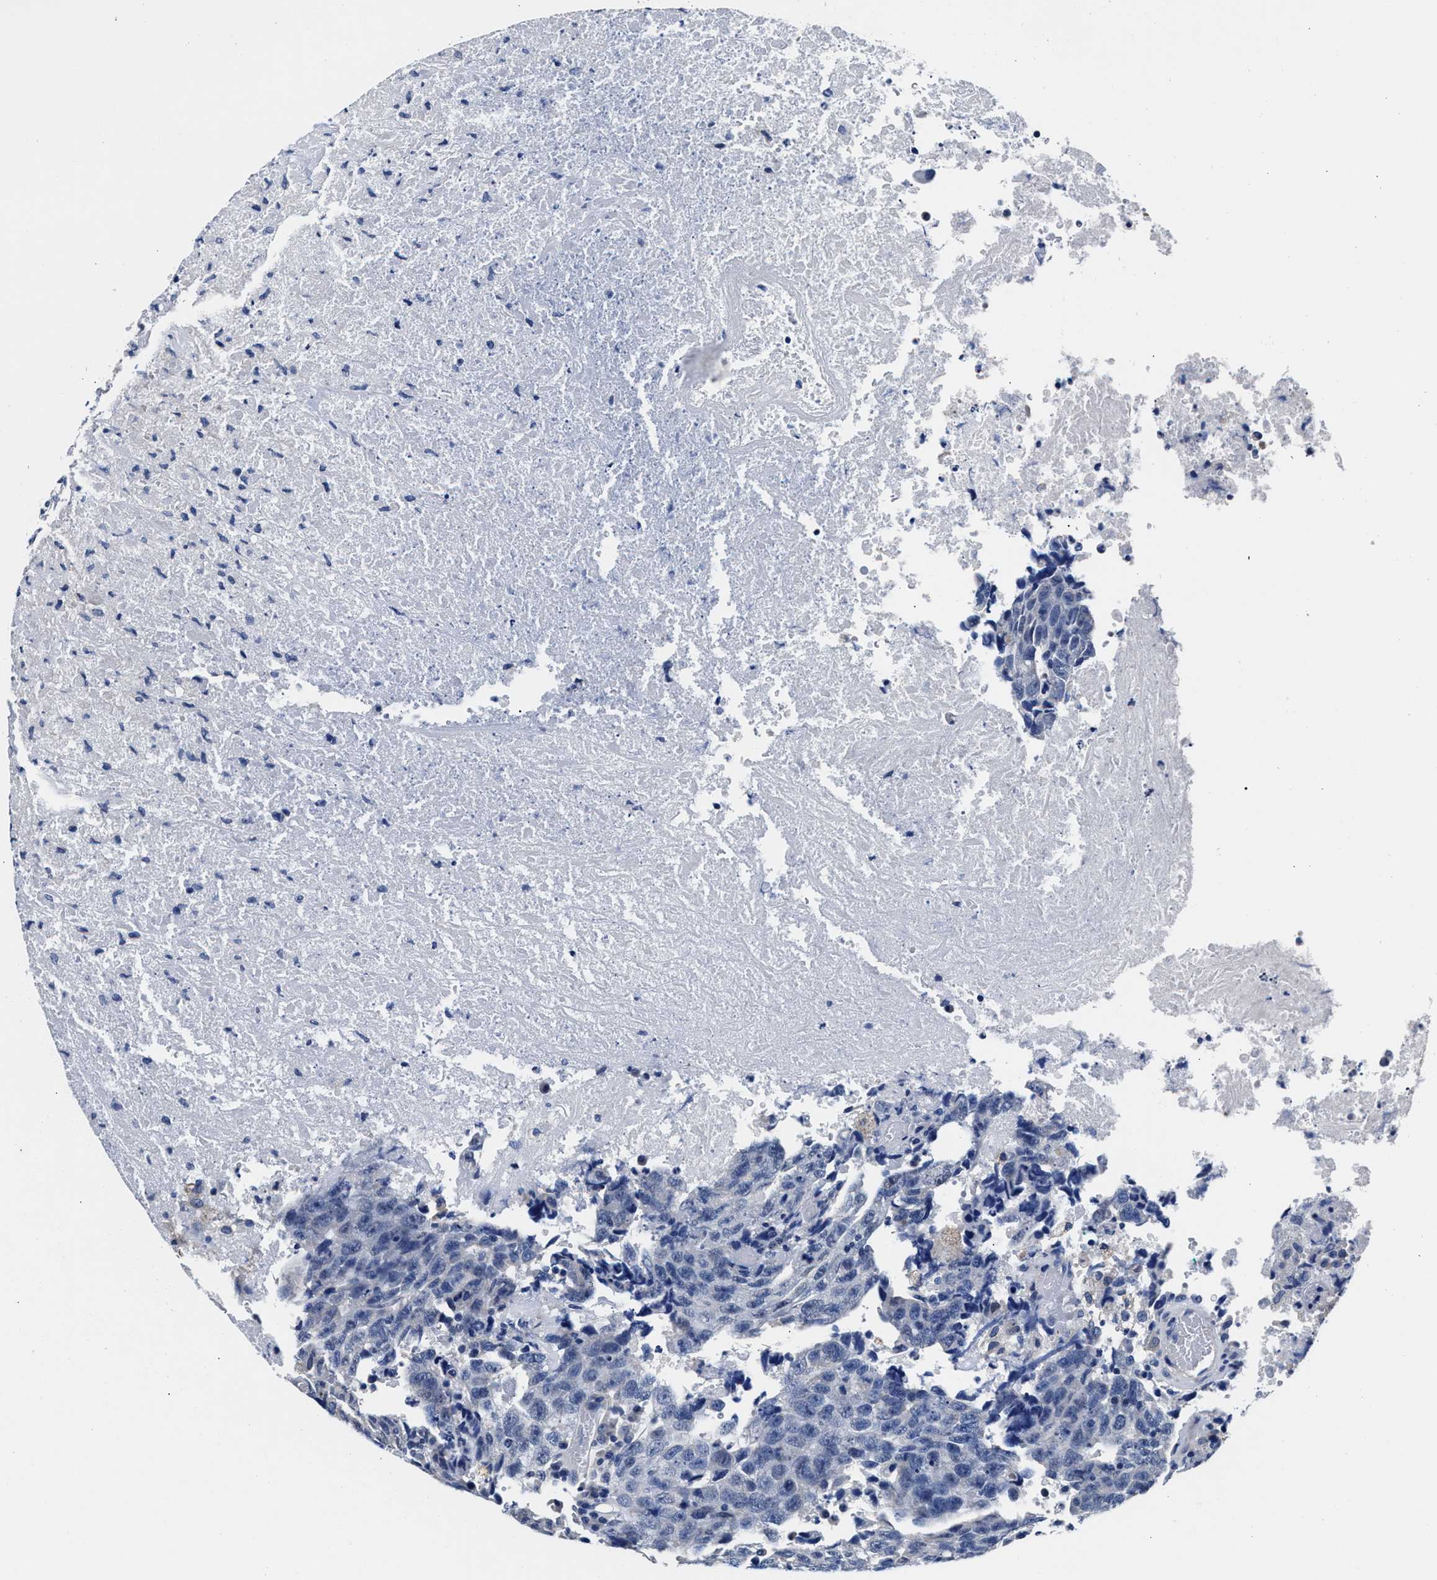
{"staining": {"intensity": "negative", "quantity": "none", "location": "none"}, "tissue": "testis cancer", "cell_type": "Tumor cells", "image_type": "cancer", "snomed": [{"axis": "morphology", "description": "Necrosis, NOS"}, {"axis": "morphology", "description": "Carcinoma, Embryonal, NOS"}, {"axis": "topography", "description": "Testis"}], "caption": "This image is of testis embryonal carcinoma stained with immunohistochemistry (IHC) to label a protein in brown with the nuclei are counter-stained blue. There is no expression in tumor cells. (DAB immunohistochemistry visualized using brightfield microscopy, high magnification).", "gene": "GSTM1", "patient": {"sex": "male", "age": 19}}